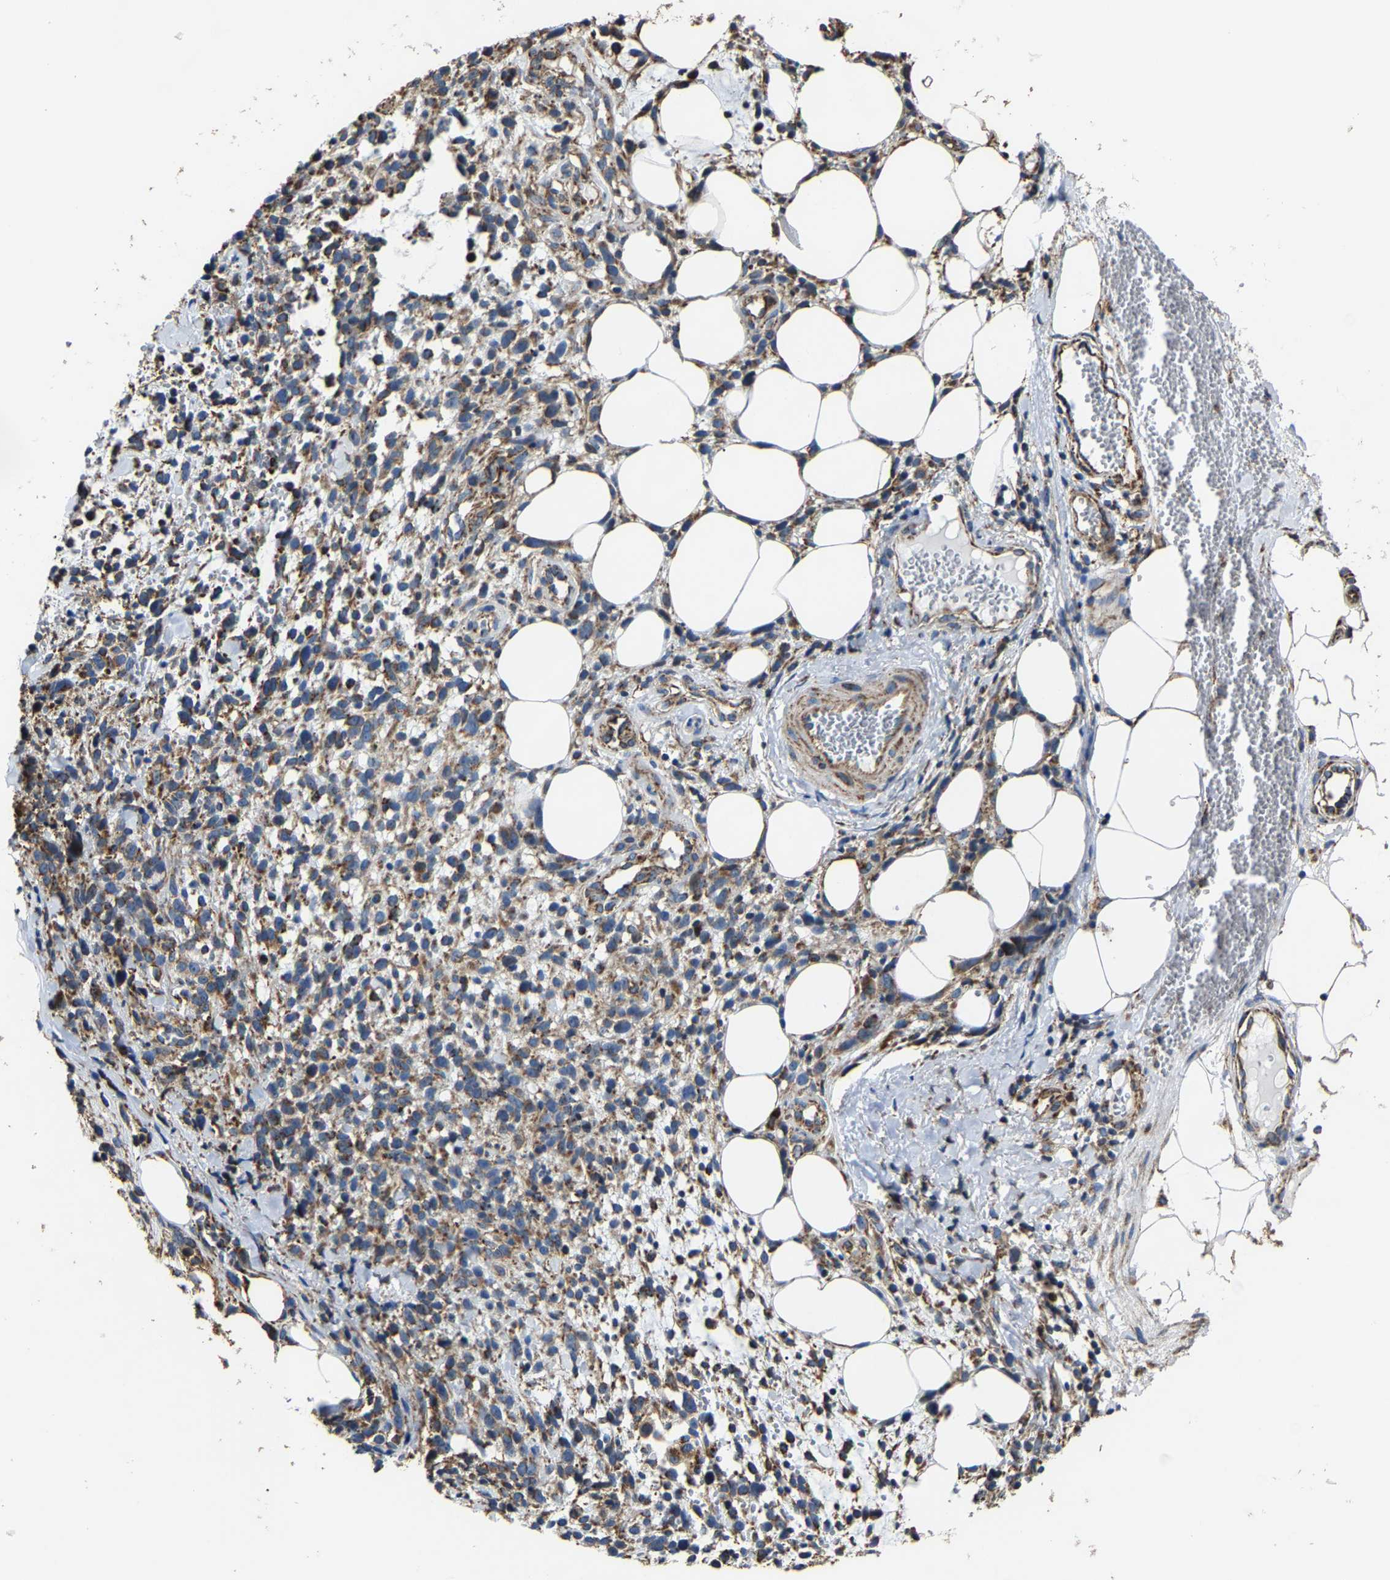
{"staining": {"intensity": "moderate", "quantity": ">75%", "location": "cytoplasmic/membranous"}, "tissue": "melanoma", "cell_type": "Tumor cells", "image_type": "cancer", "snomed": [{"axis": "morphology", "description": "Malignant melanoma, NOS"}, {"axis": "topography", "description": "Skin"}], "caption": "Protein staining demonstrates moderate cytoplasmic/membranous positivity in approximately >75% of tumor cells in malignant melanoma.", "gene": "NDUFV3", "patient": {"sex": "female", "age": 55}}